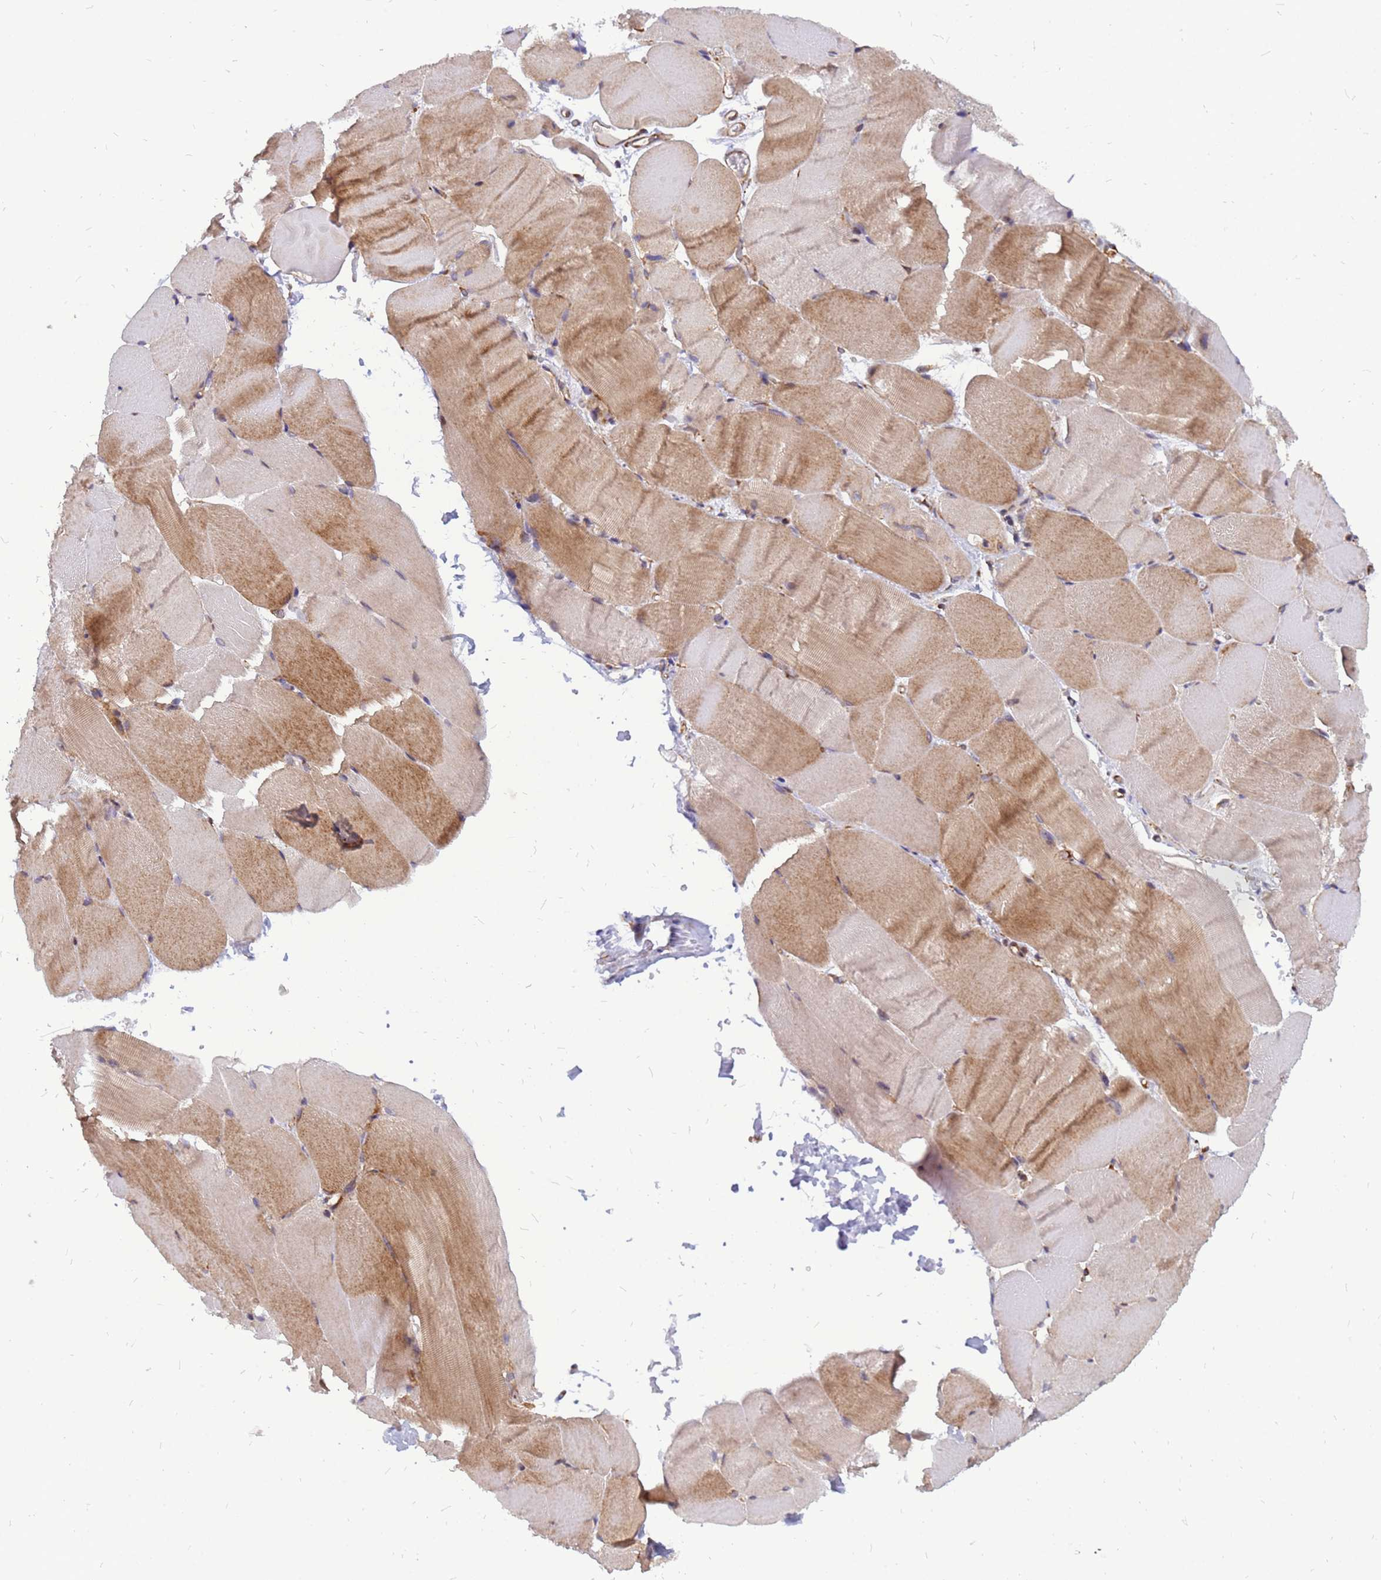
{"staining": {"intensity": "moderate", "quantity": ">75%", "location": "cytoplasmic/membranous"}, "tissue": "skeletal muscle", "cell_type": "Myocytes", "image_type": "normal", "snomed": [{"axis": "morphology", "description": "Normal tissue, NOS"}, {"axis": "topography", "description": "Skeletal muscle"}, {"axis": "topography", "description": "Parathyroid gland"}], "caption": "Immunohistochemical staining of unremarkable human skeletal muscle reveals moderate cytoplasmic/membranous protein positivity in about >75% of myocytes. Nuclei are stained in blue.", "gene": "RPL8", "patient": {"sex": "female", "age": 37}}